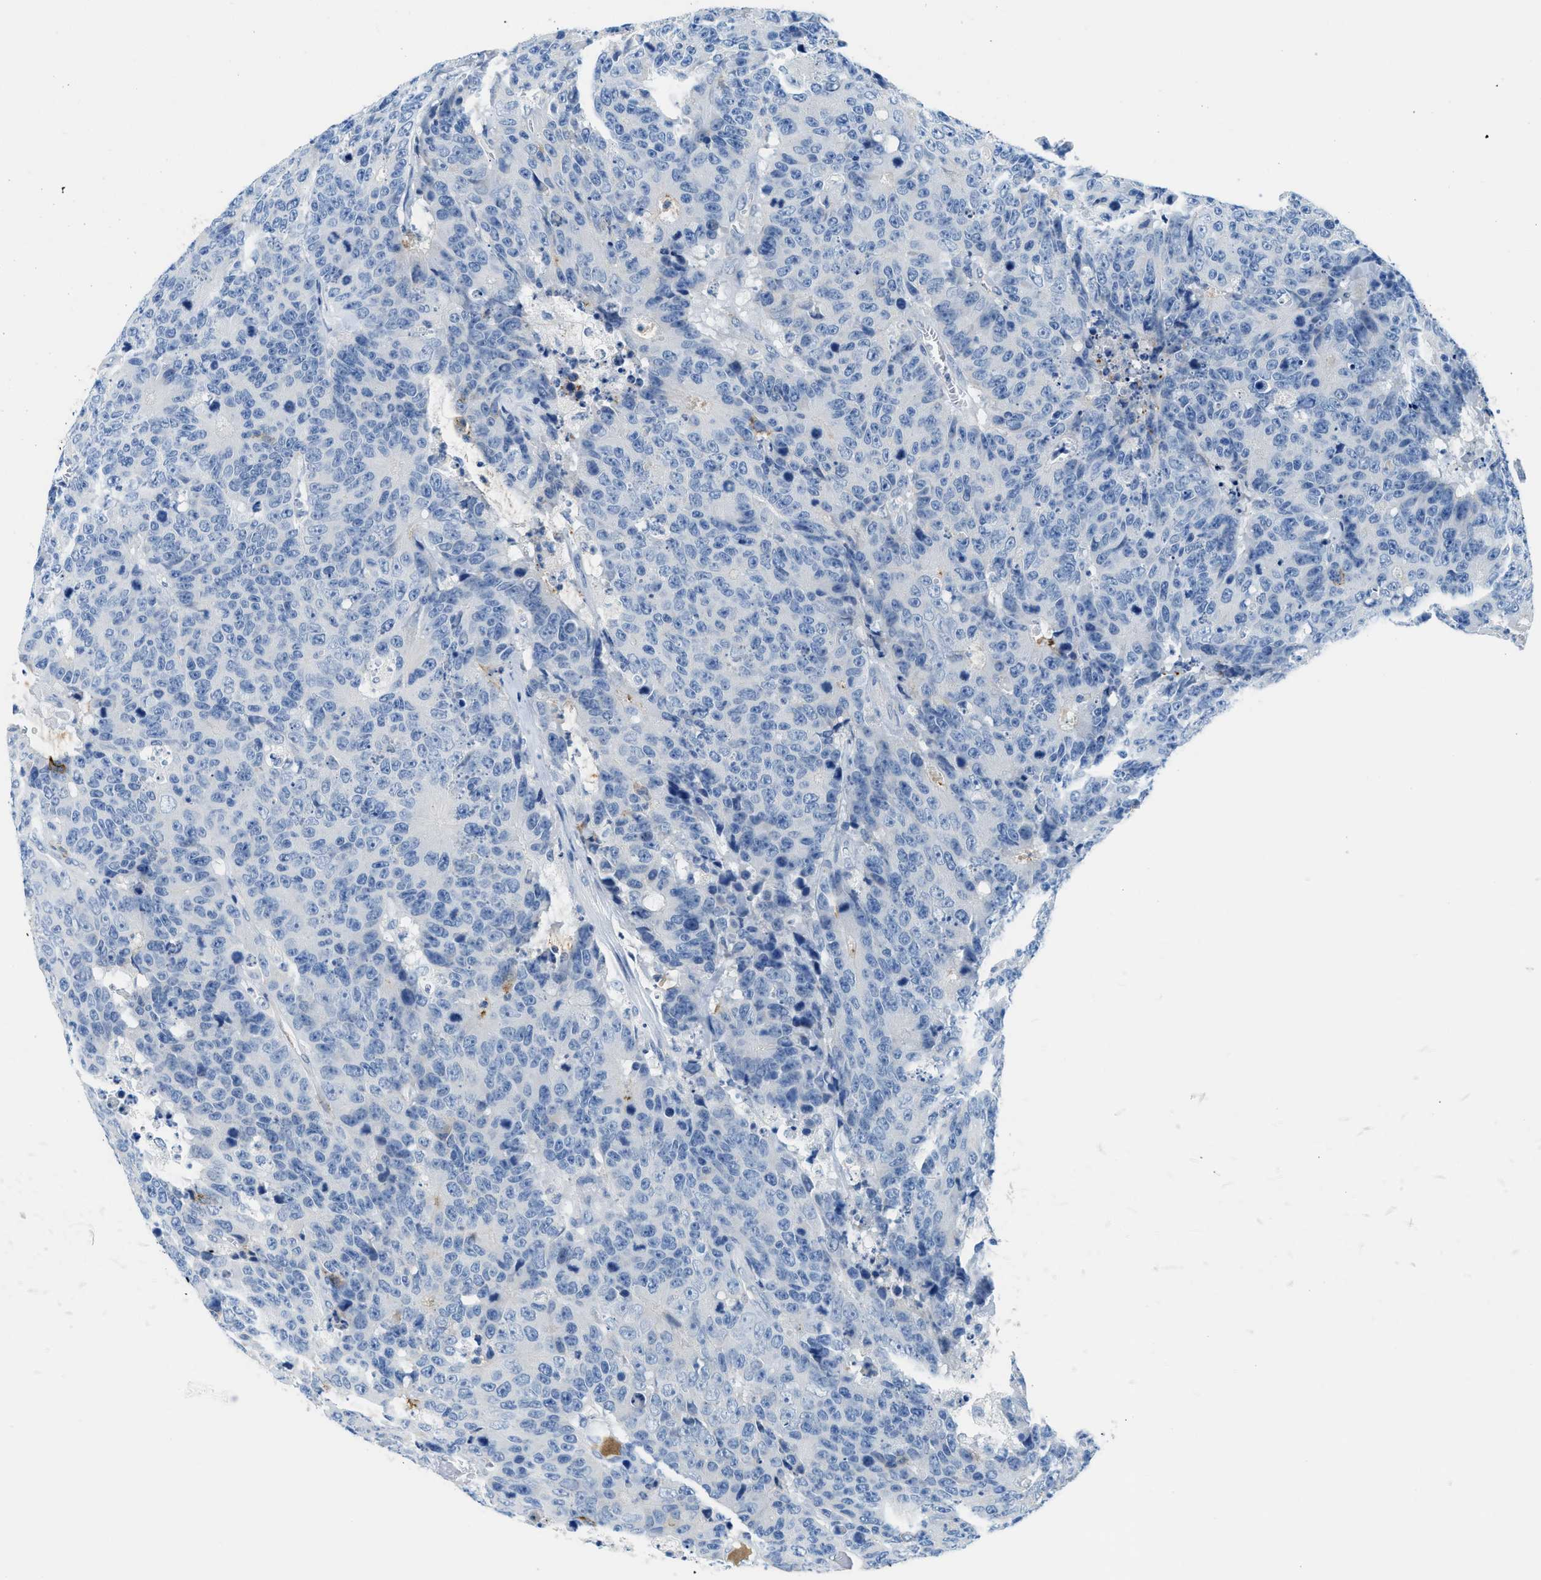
{"staining": {"intensity": "negative", "quantity": "none", "location": "none"}, "tissue": "colorectal cancer", "cell_type": "Tumor cells", "image_type": "cancer", "snomed": [{"axis": "morphology", "description": "Adenocarcinoma, NOS"}, {"axis": "topography", "description": "Colon"}], "caption": "There is no significant positivity in tumor cells of colorectal cancer.", "gene": "MBL2", "patient": {"sex": "female", "age": 86}}